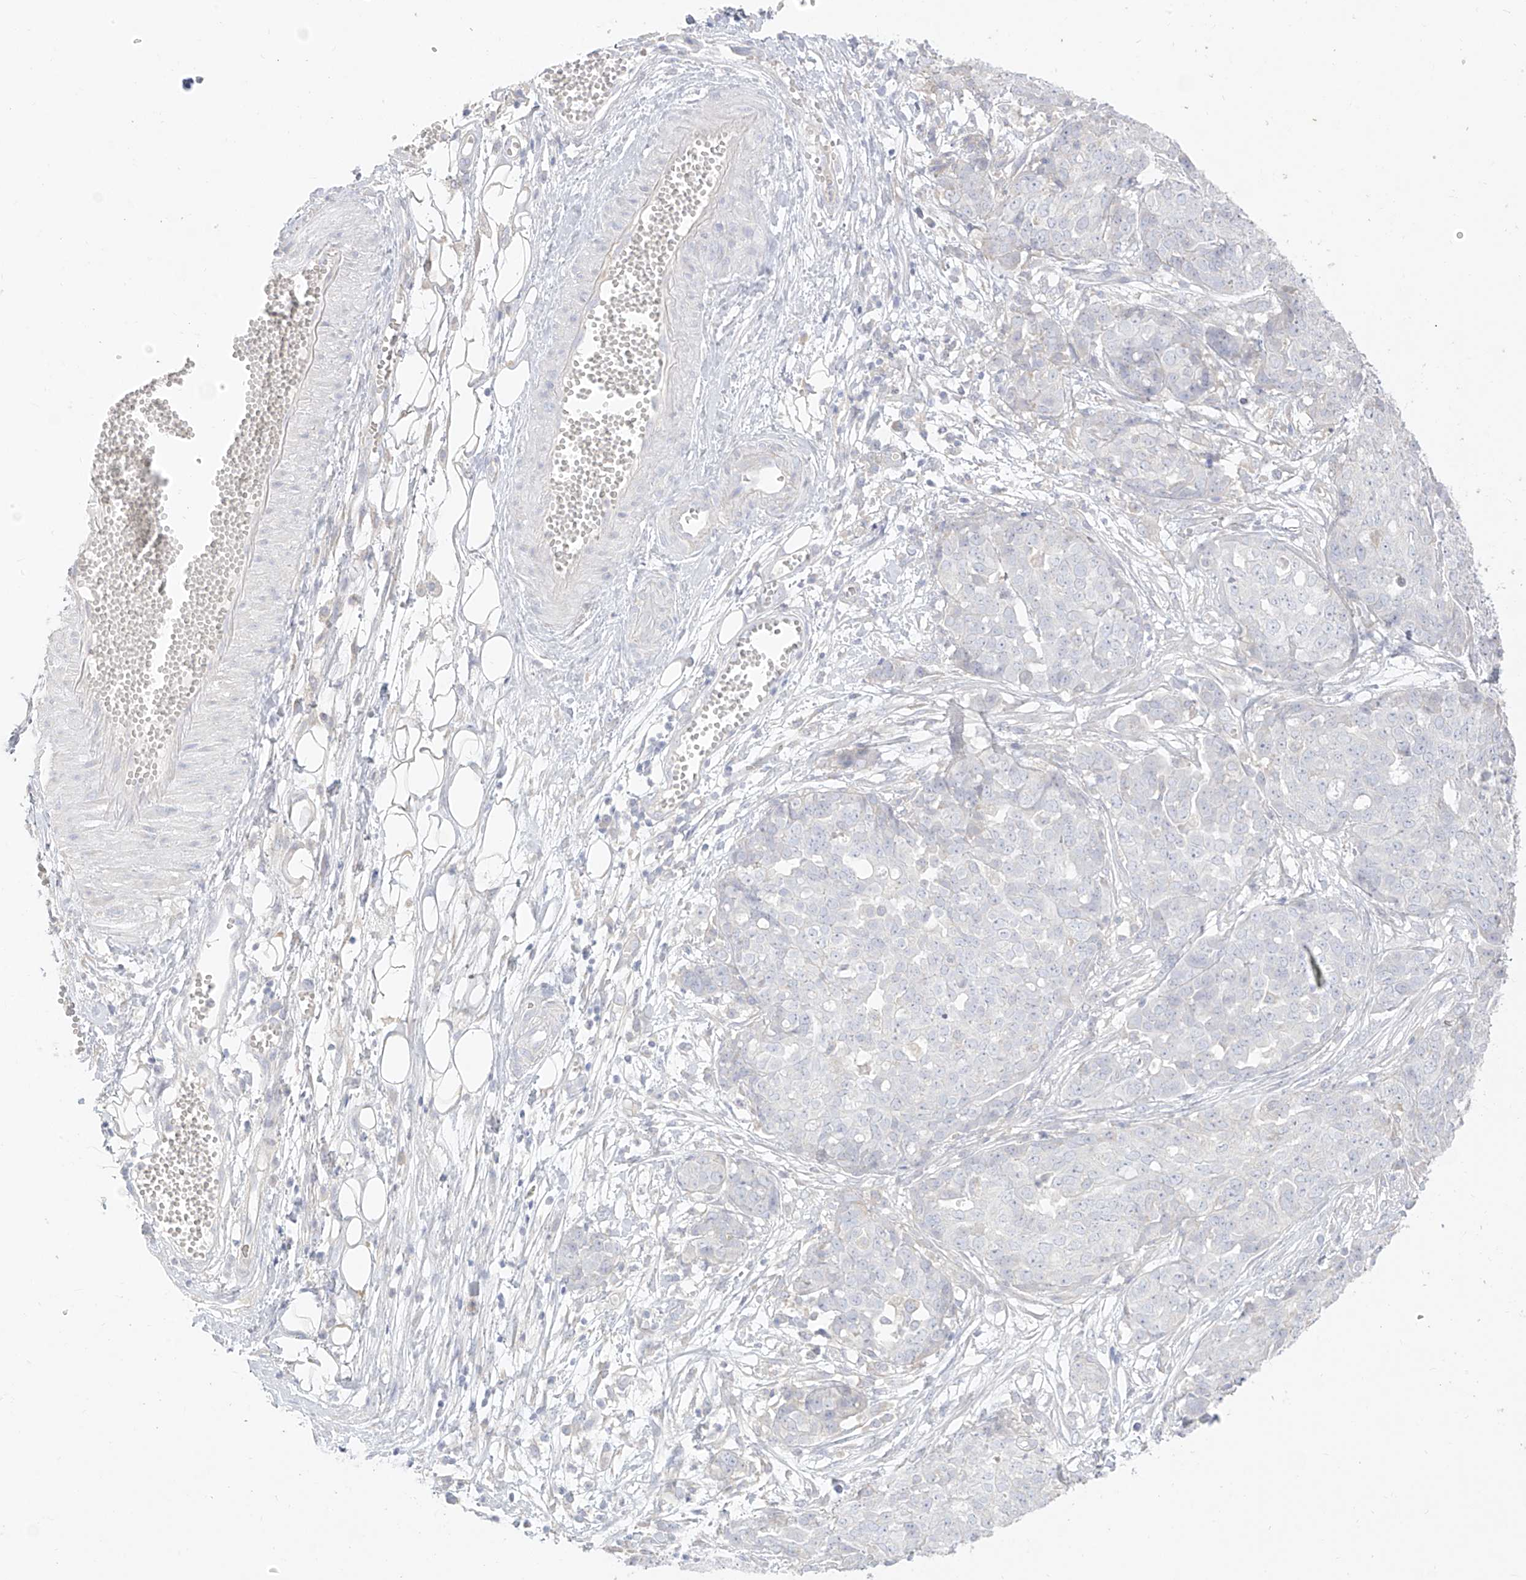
{"staining": {"intensity": "negative", "quantity": "none", "location": "none"}, "tissue": "ovarian cancer", "cell_type": "Tumor cells", "image_type": "cancer", "snomed": [{"axis": "morphology", "description": "Cystadenocarcinoma, serous, NOS"}, {"axis": "topography", "description": "Soft tissue"}, {"axis": "topography", "description": "Ovary"}], "caption": "A photomicrograph of human ovarian serous cystadenocarcinoma is negative for staining in tumor cells.", "gene": "ARHGEF40", "patient": {"sex": "female", "age": 57}}